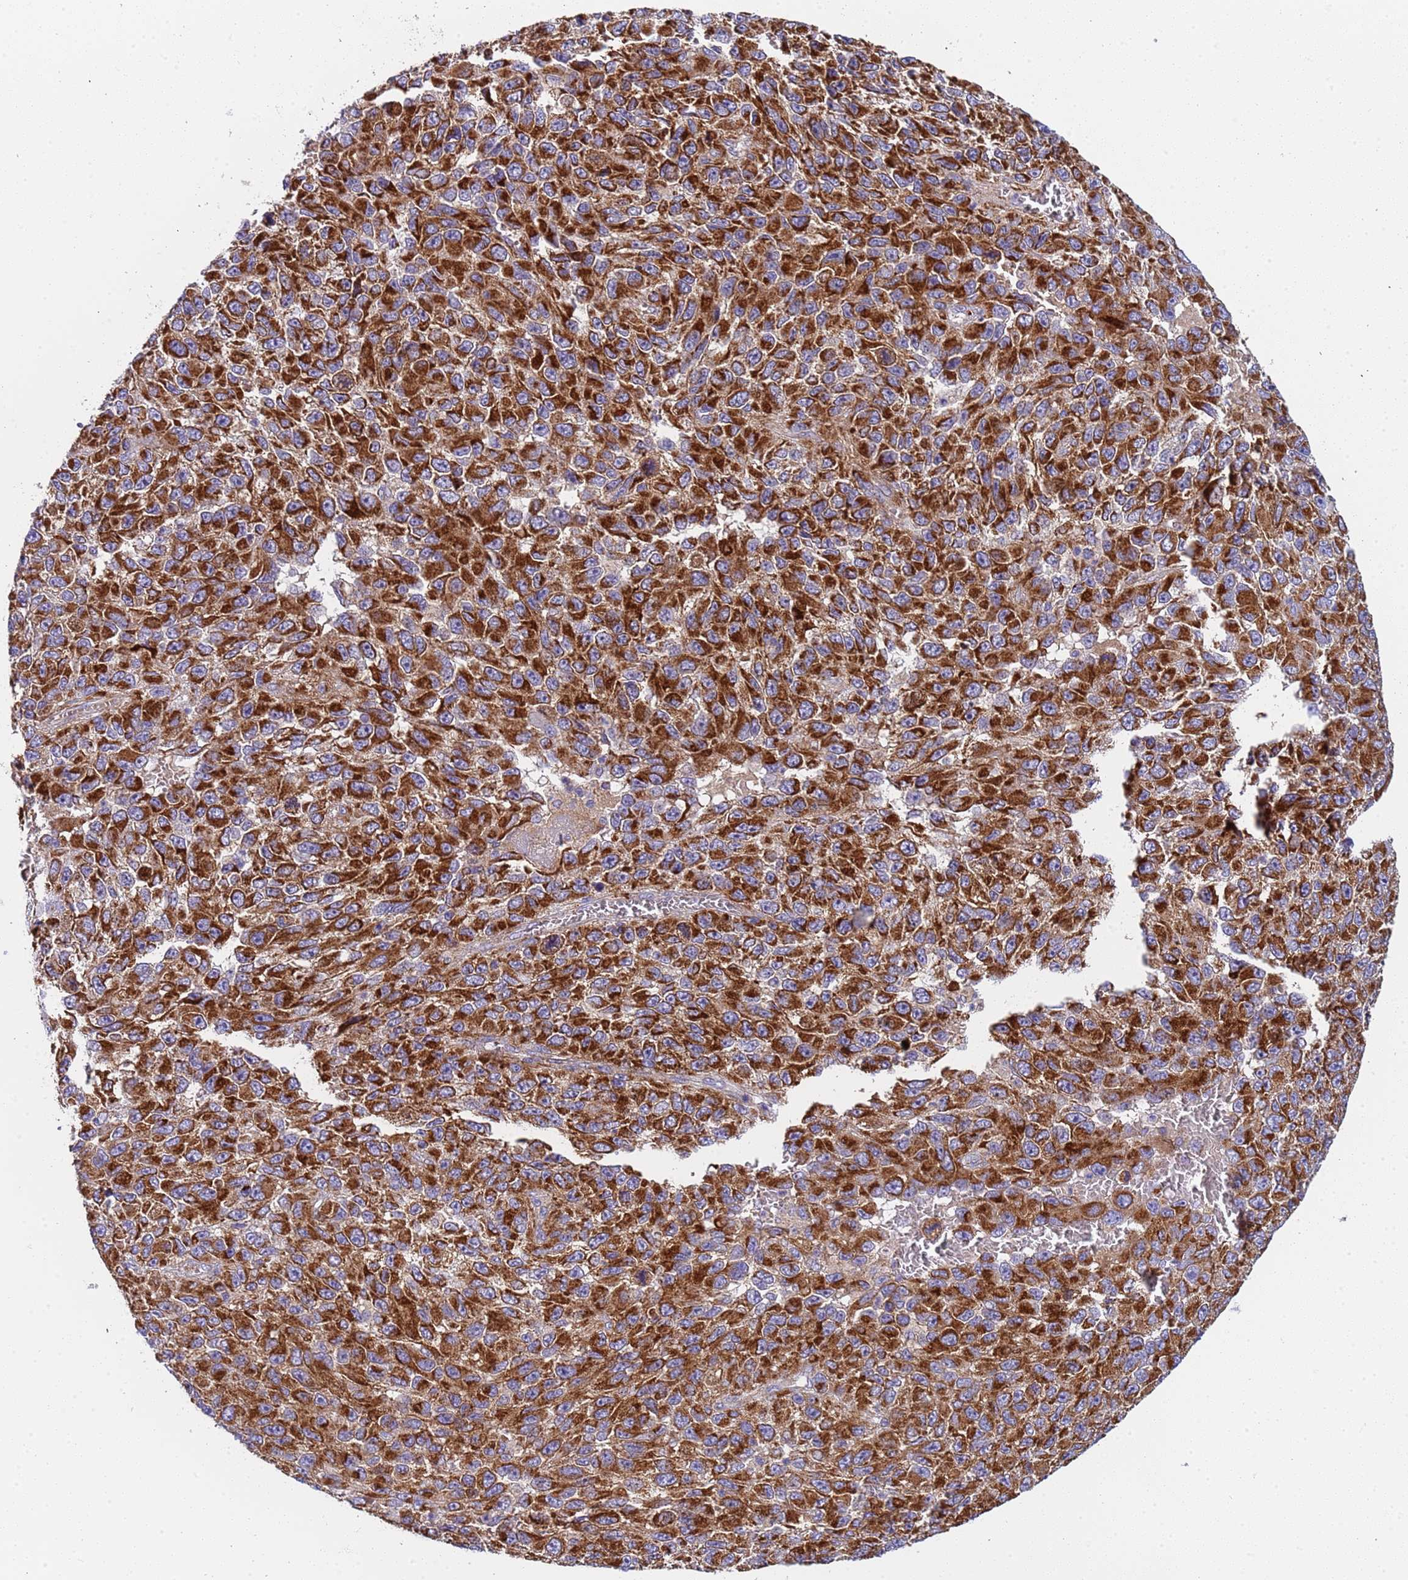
{"staining": {"intensity": "strong", "quantity": ">75%", "location": "cytoplasmic/membranous"}, "tissue": "melanoma", "cell_type": "Tumor cells", "image_type": "cancer", "snomed": [{"axis": "morphology", "description": "Normal tissue, NOS"}, {"axis": "morphology", "description": "Malignant melanoma, NOS"}, {"axis": "topography", "description": "Skin"}], "caption": "Brown immunohistochemical staining in human malignant melanoma shows strong cytoplasmic/membranous positivity in approximately >75% of tumor cells.", "gene": "TMEM126A", "patient": {"sex": "female", "age": 96}}